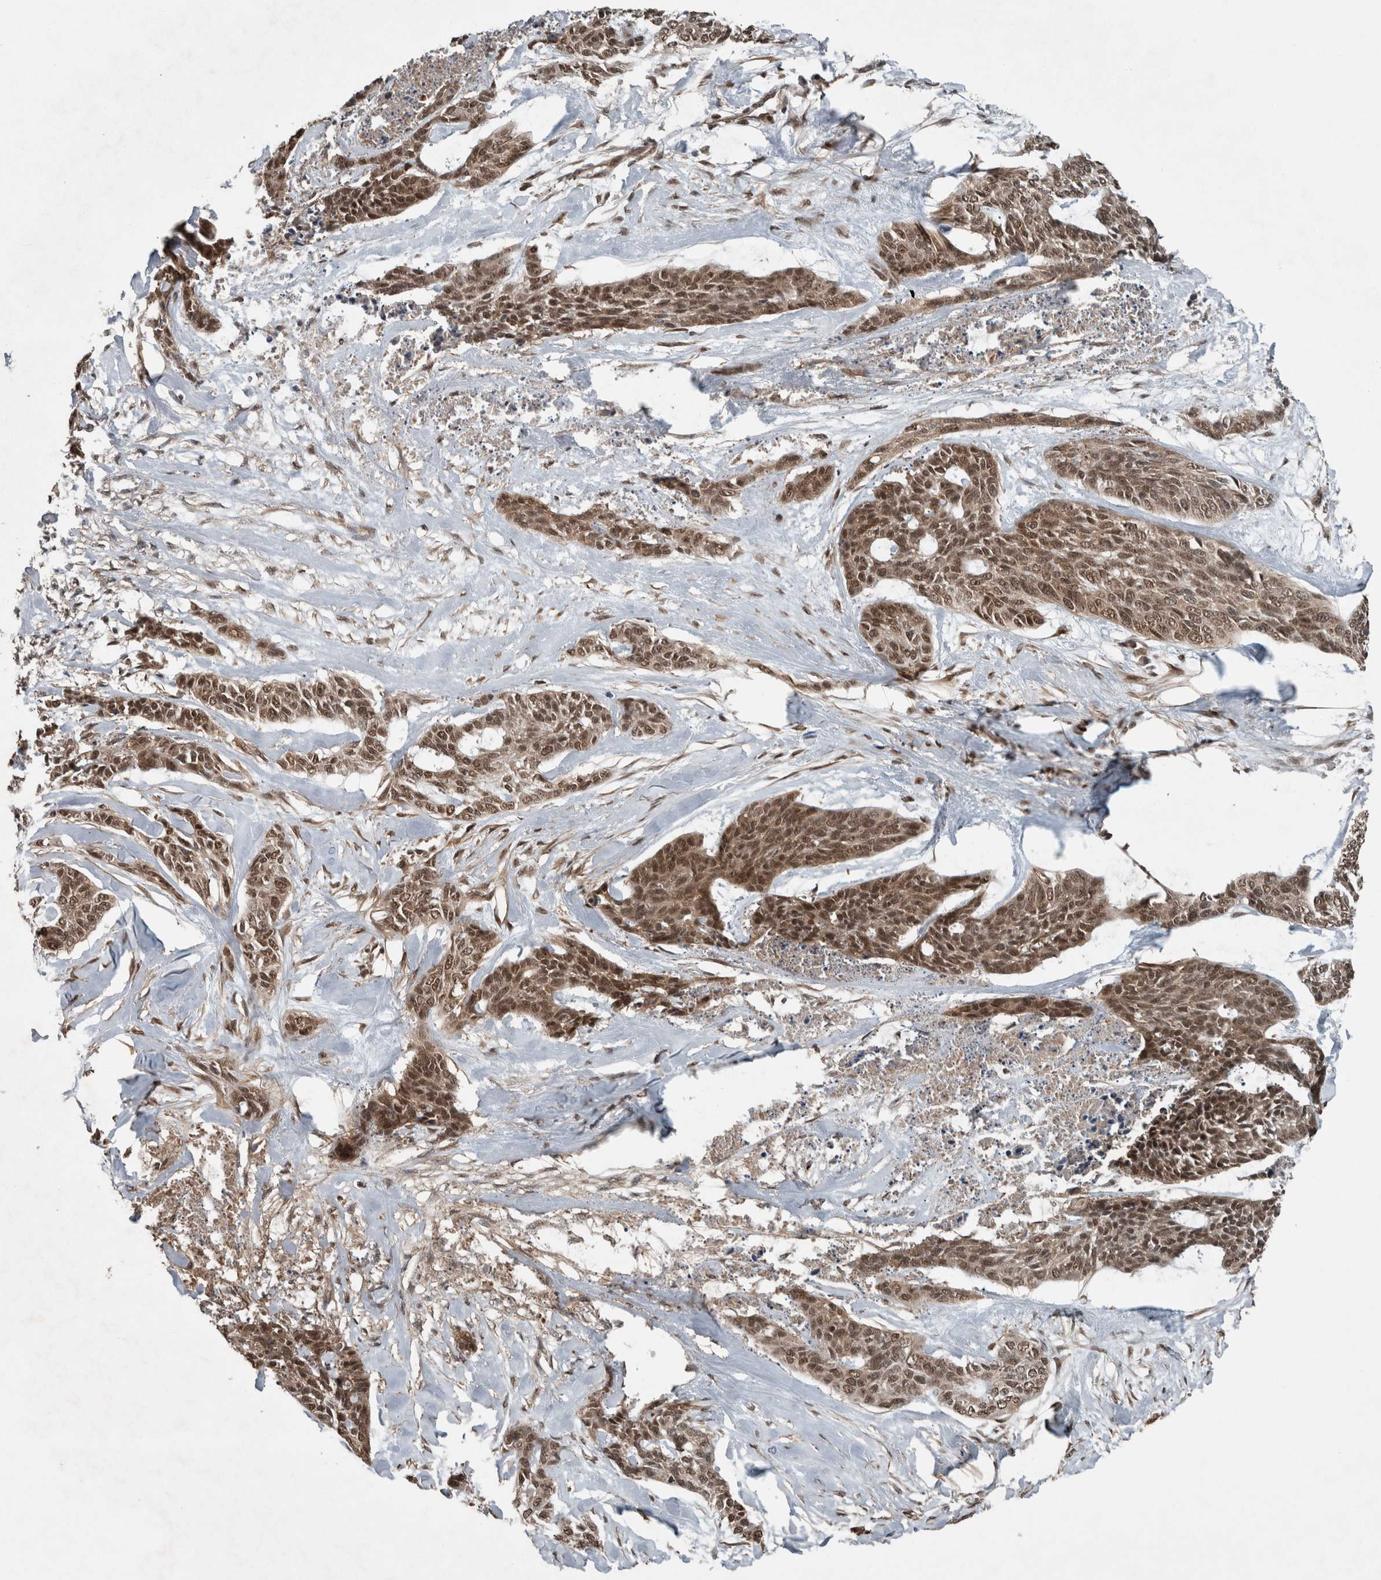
{"staining": {"intensity": "moderate", "quantity": ">75%", "location": "cytoplasmic/membranous,nuclear"}, "tissue": "skin cancer", "cell_type": "Tumor cells", "image_type": "cancer", "snomed": [{"axis": "morphology", "description": "Basal cell carcinoma"}, {"axis": "topography", "description": "Skin"}], "caption": "Basal cell carcinoma (skin) stained for a protein (brown) shows moderate cytoplasmic/membranous and nuclear positive staining in about >75% of tumor cells.", "gene": "MYO1E", "patient": {"sex": "female", "age": 64}}